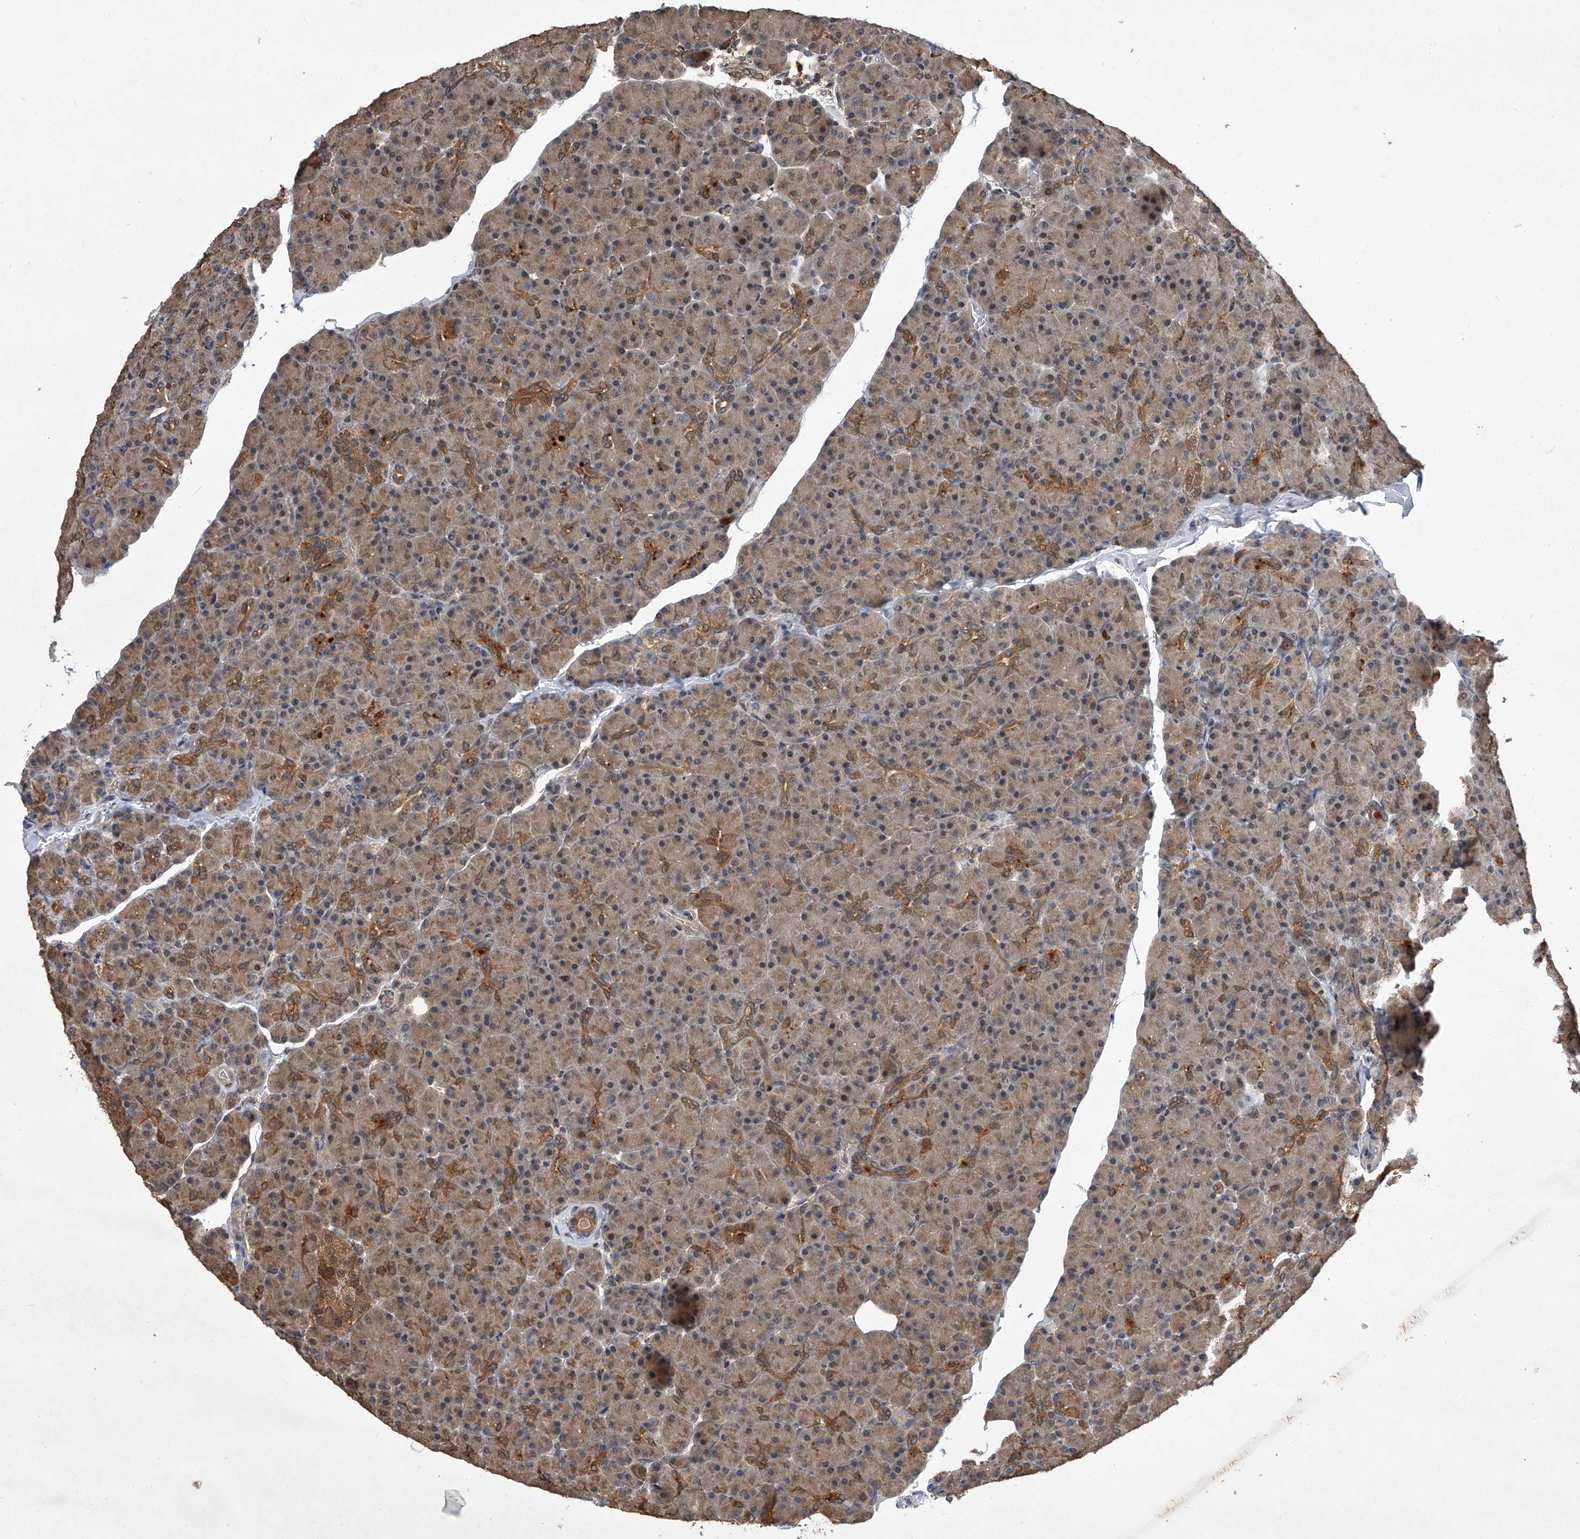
{"staining": {"intensity": "moderate", "quantity": ">75%", "location": "cytoplasmic/membranous"}, "tissue": "pancreas", "cell_type": "Exocrine glandular cells", "image_type": "normal", "snomed": [{"axis": "morphology", "description": "Normal tissue, NOS"}, {"axis": "topography", "description": "Pancreas"}], "caption": "A brown stain labels moderate cytoplasmic/membranous staining of a protein in exocrine glandular cells of normal human pancreas.", "gene": "BHLHE23", "patient": {"sex": "female", "age": 43}}